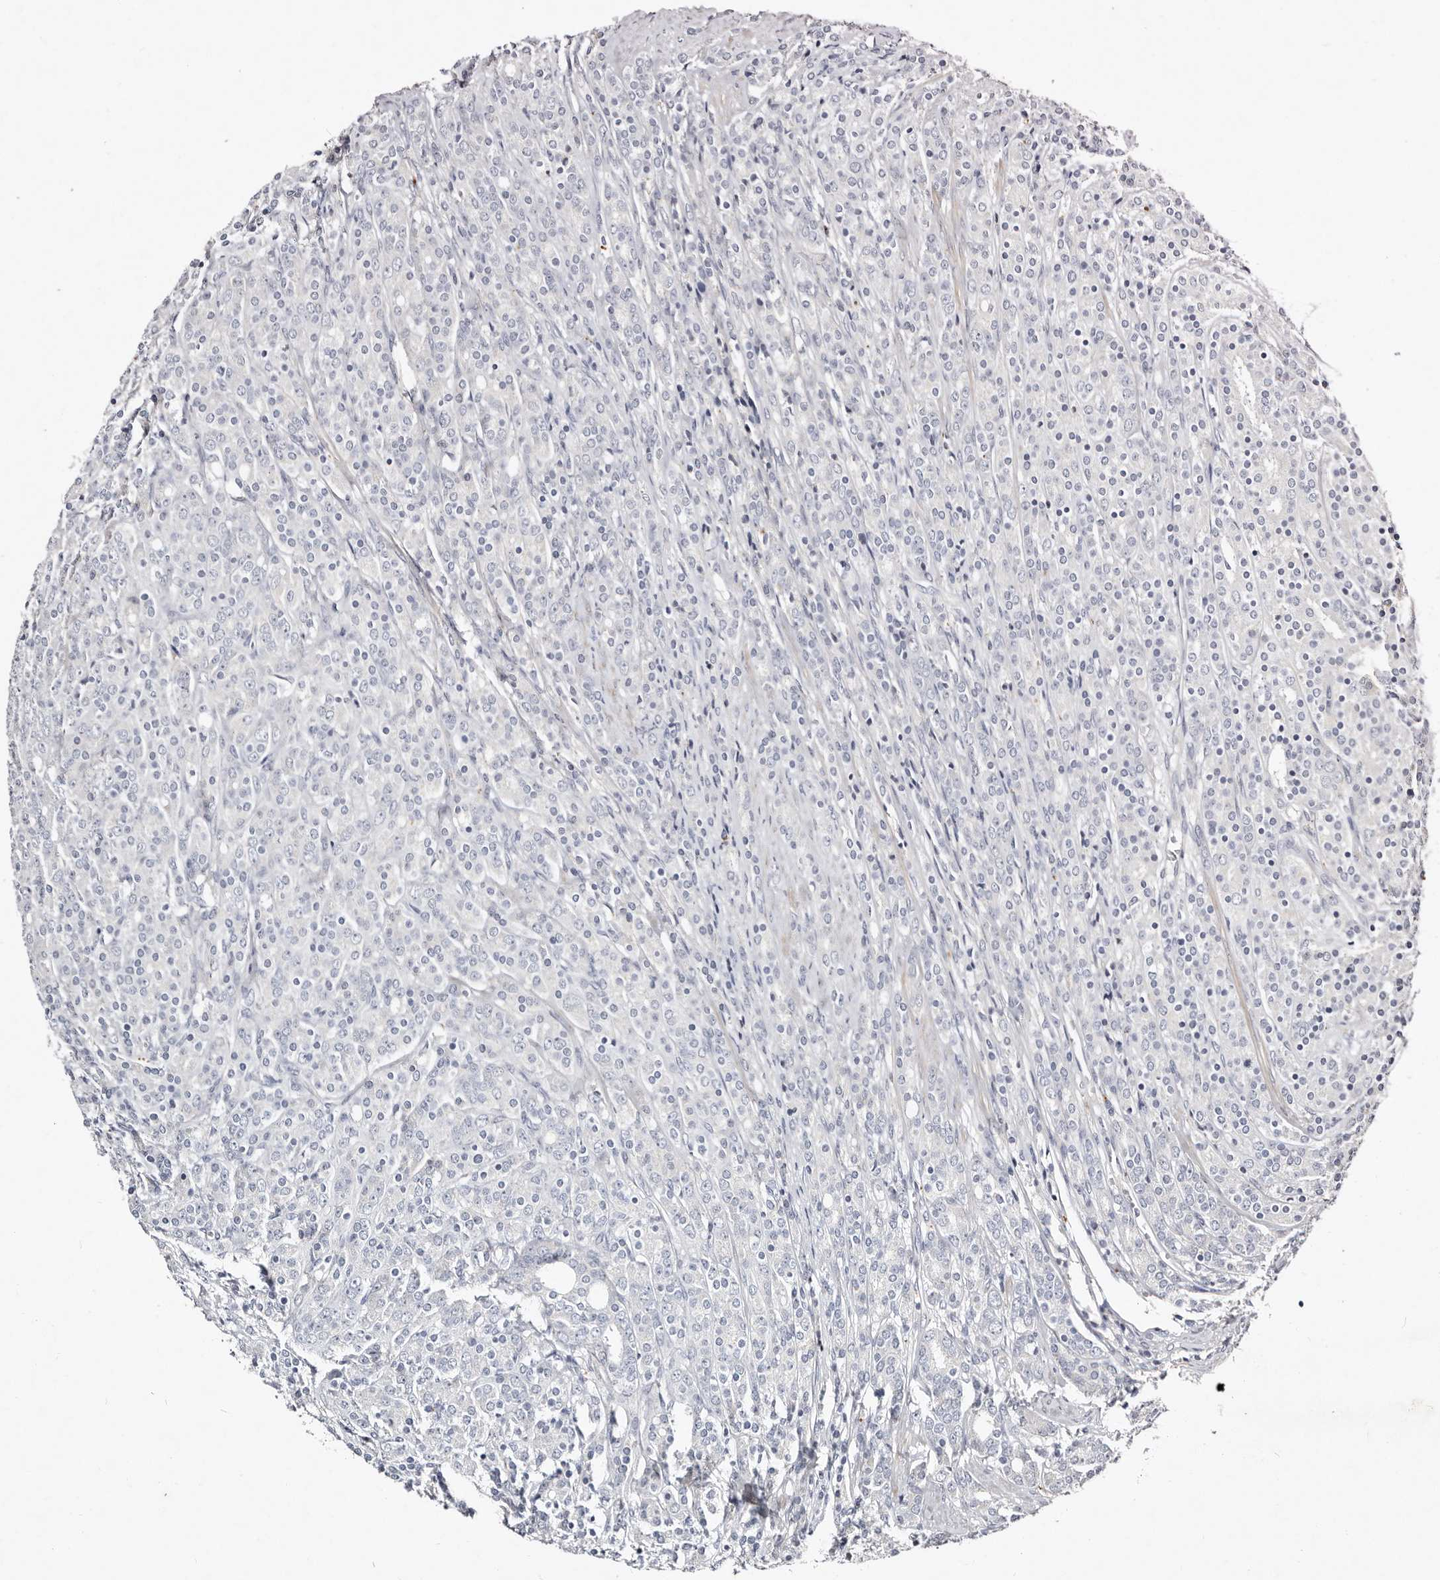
{"staining": {"intensity": "negative", "quantity": "none", "location": "none"}, "tissue": "prostate cancer", "cell_type": "Tumor cells", "image_type": "cancer", "snomed": [{"axis": "morphology", "description": "Adenocarcinoma, High grade"}, {"axis": "topography", "description": "Prostate"}], "caption": "DAB (3,3'-diaminobenzidine) immunohistochemical staining of prostate cancer displays no significant positivity in tumor cells.", "gene": "MRPS33", "patient": {"sex": "male", "age": 62}}